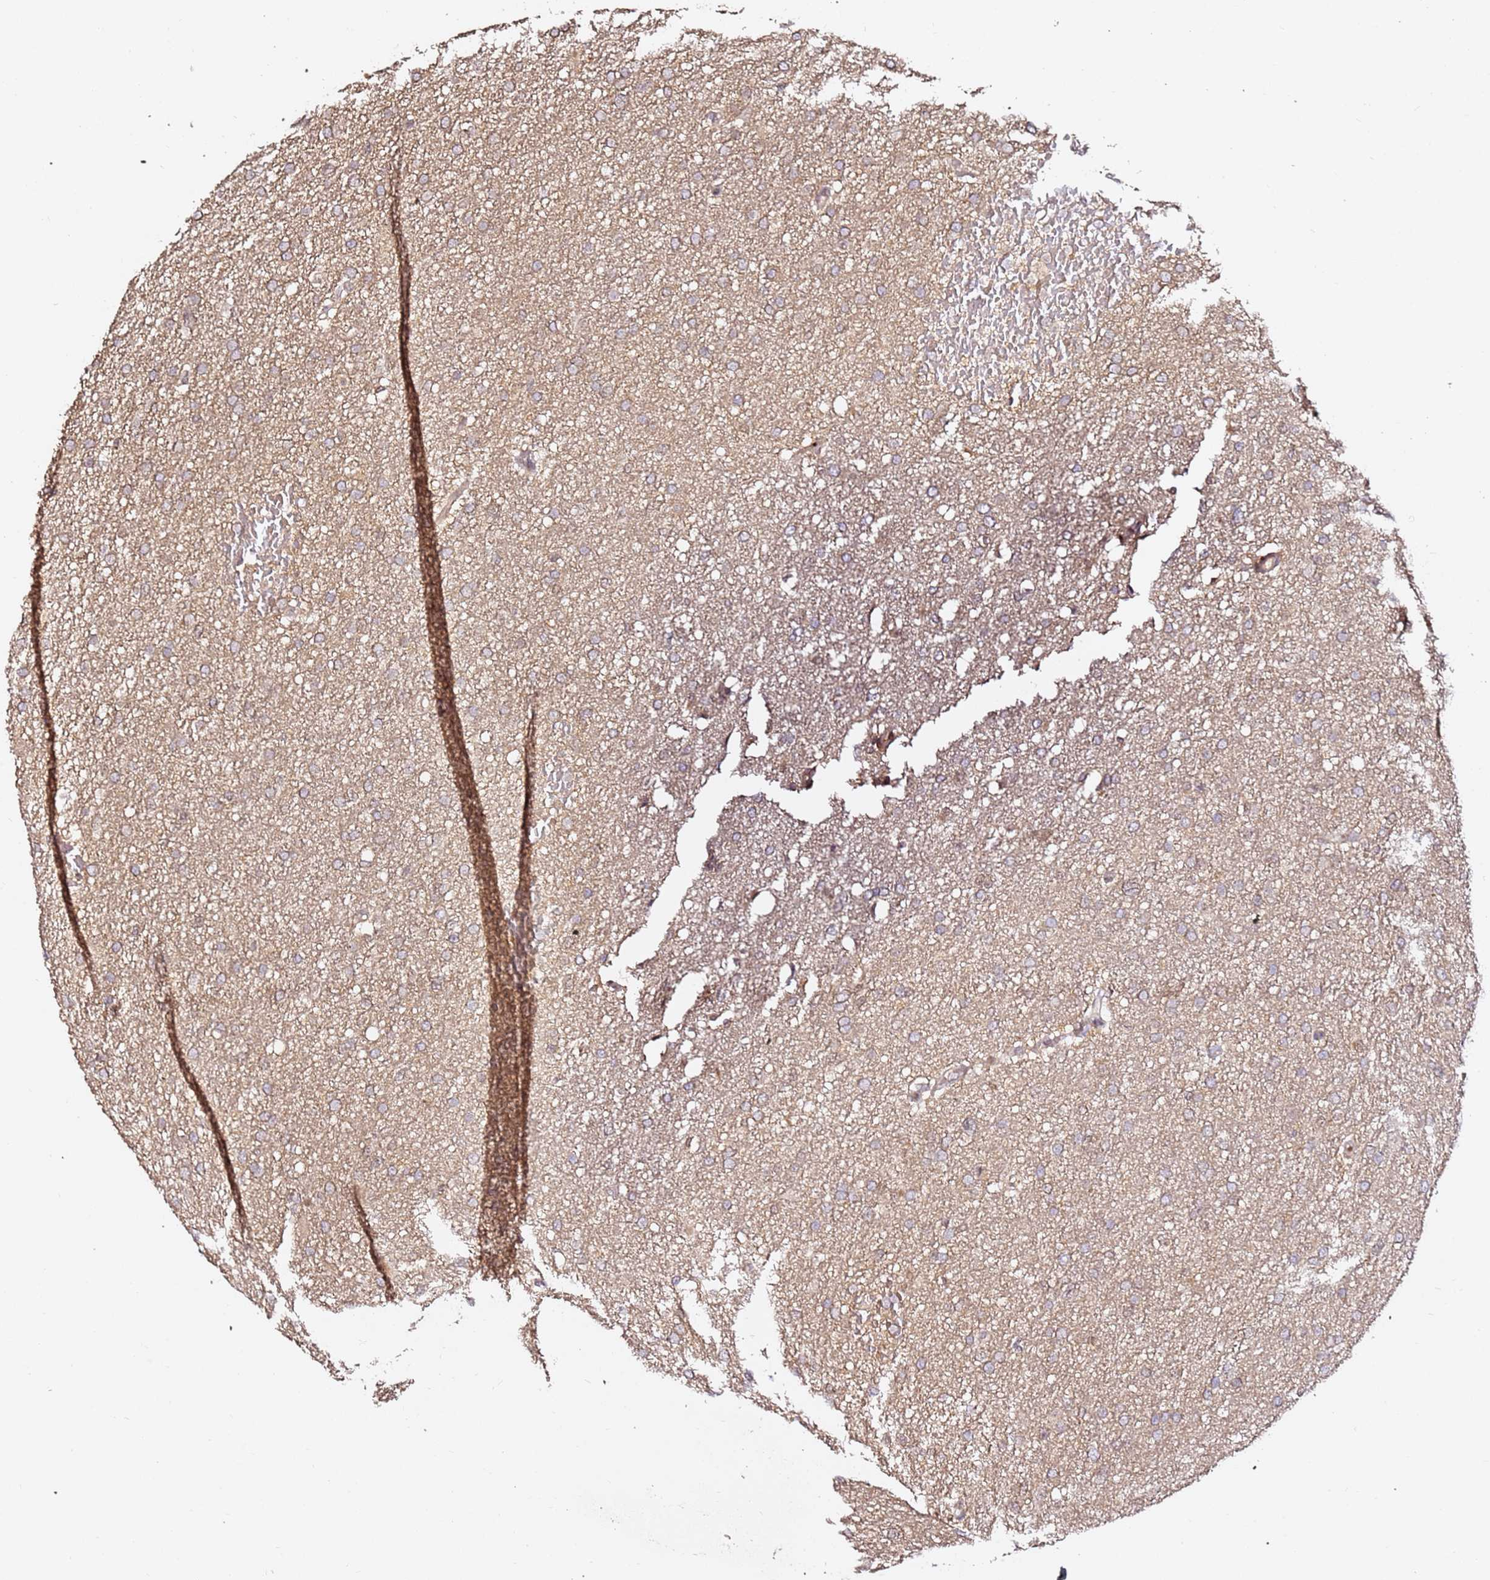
{"staining": {"intensity": "weak", "quantity": "<25%", "location": "cytoplasmic/membranous"}, "tissue": "glioma", "cell_type": "Tumor cells", "image_type": "cancer", "snomed": [{"axis": "morphology", "description": "Glioma, malignant, High grade"}, {"axis": "topography", "description": "Cerebral cortex"}], "caption": "There is no significant staining in tumor cells of glioma.", "gene": "OR5V1", "patient": {"sex": "female", "age": 36}}